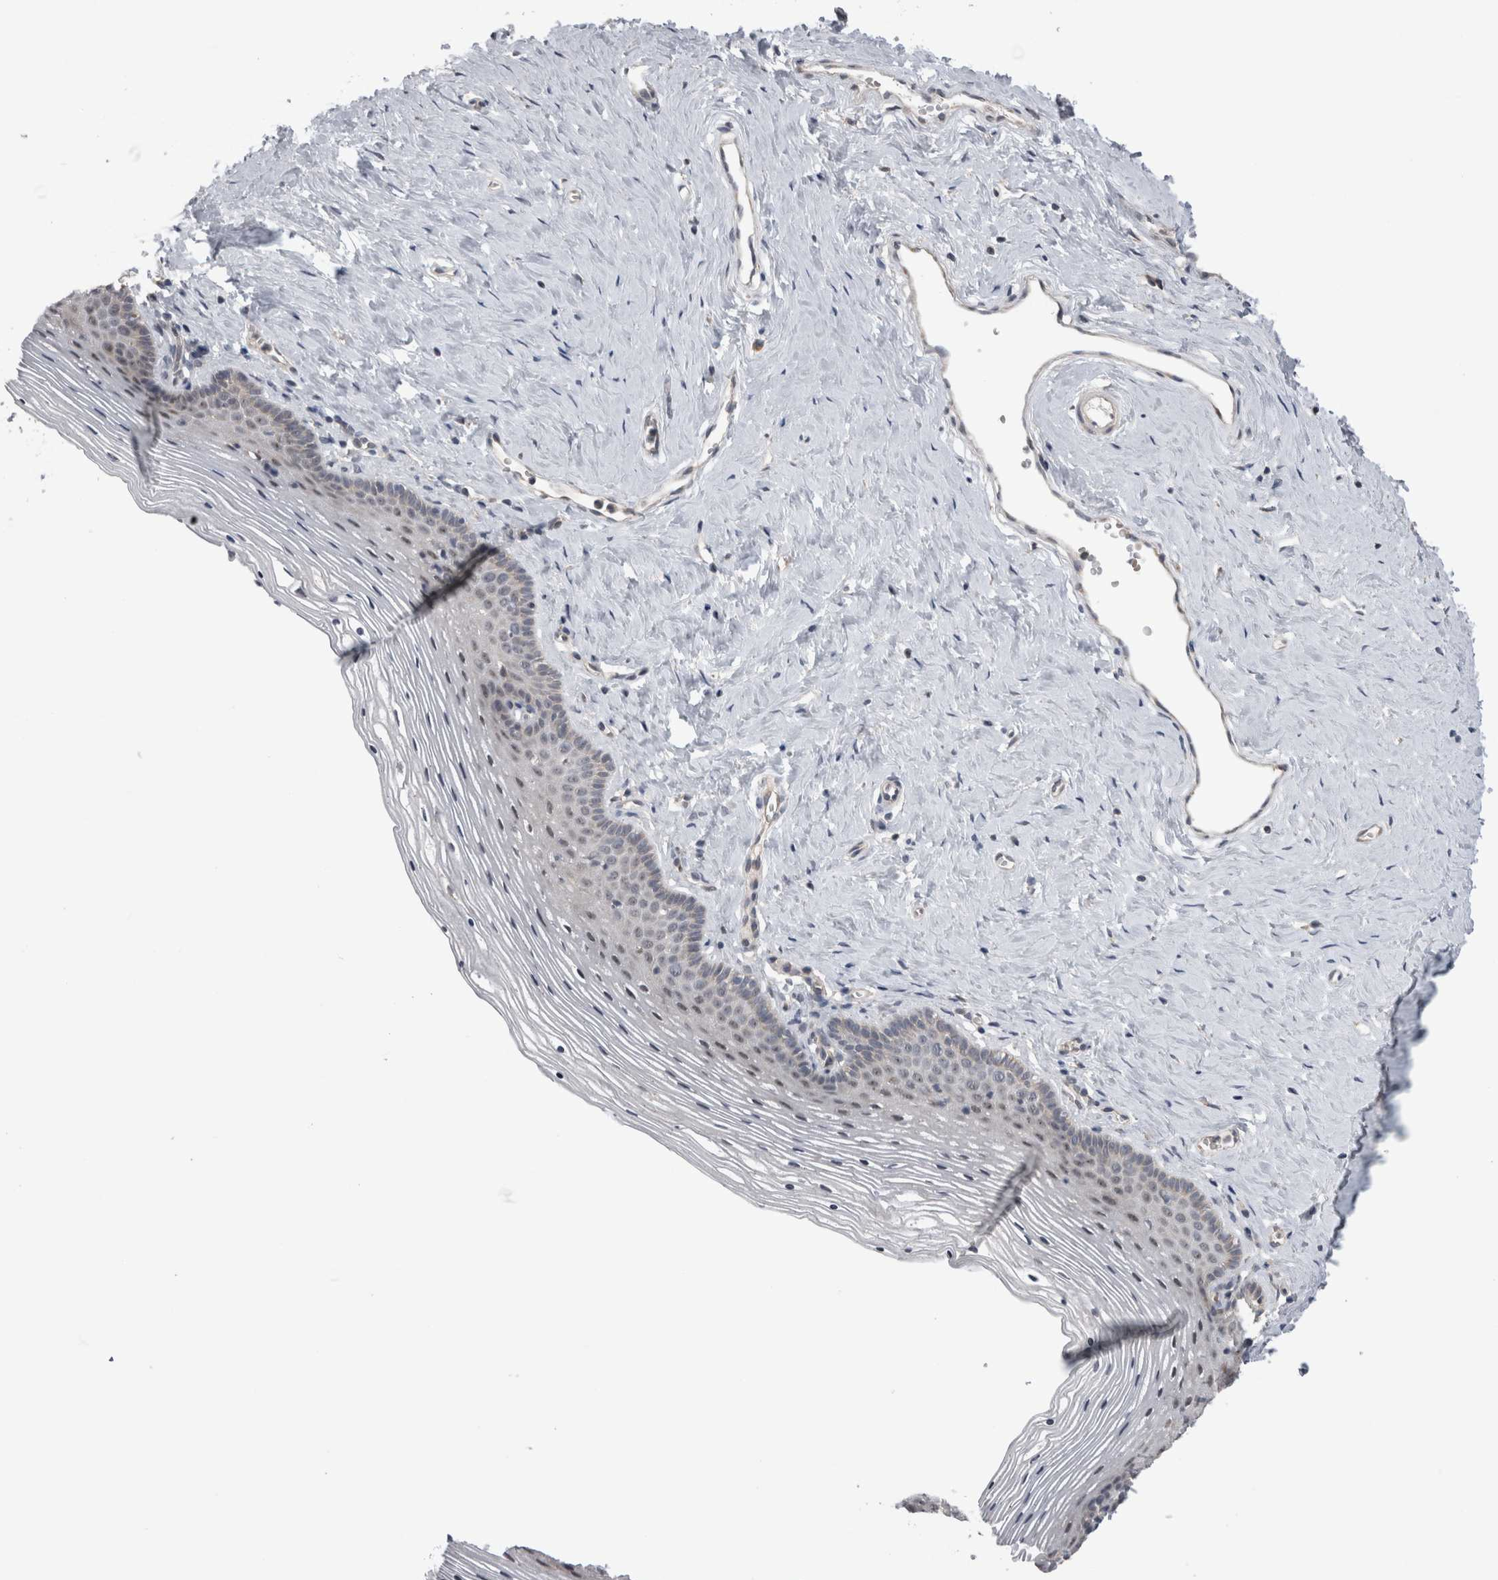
{"staining": {"intensity": "negative", "quantity": "none", "location": "none"}, "tissue": "vagina", "cell_type": "Squamous epithelial cells", "image_type": "normal", "snomed": [{"axis": "morphology", "description": "Normal tissue, NOS"}, {"axis": "topography", "description": "Vagina"}], "caption": "This is an immunohistochemistry (IHC) image of benign human vagina. There is no expression in squamous epithelial cells.", "gene": "ARHGAP29", "patient": {"sex": "female", "age": 32}}